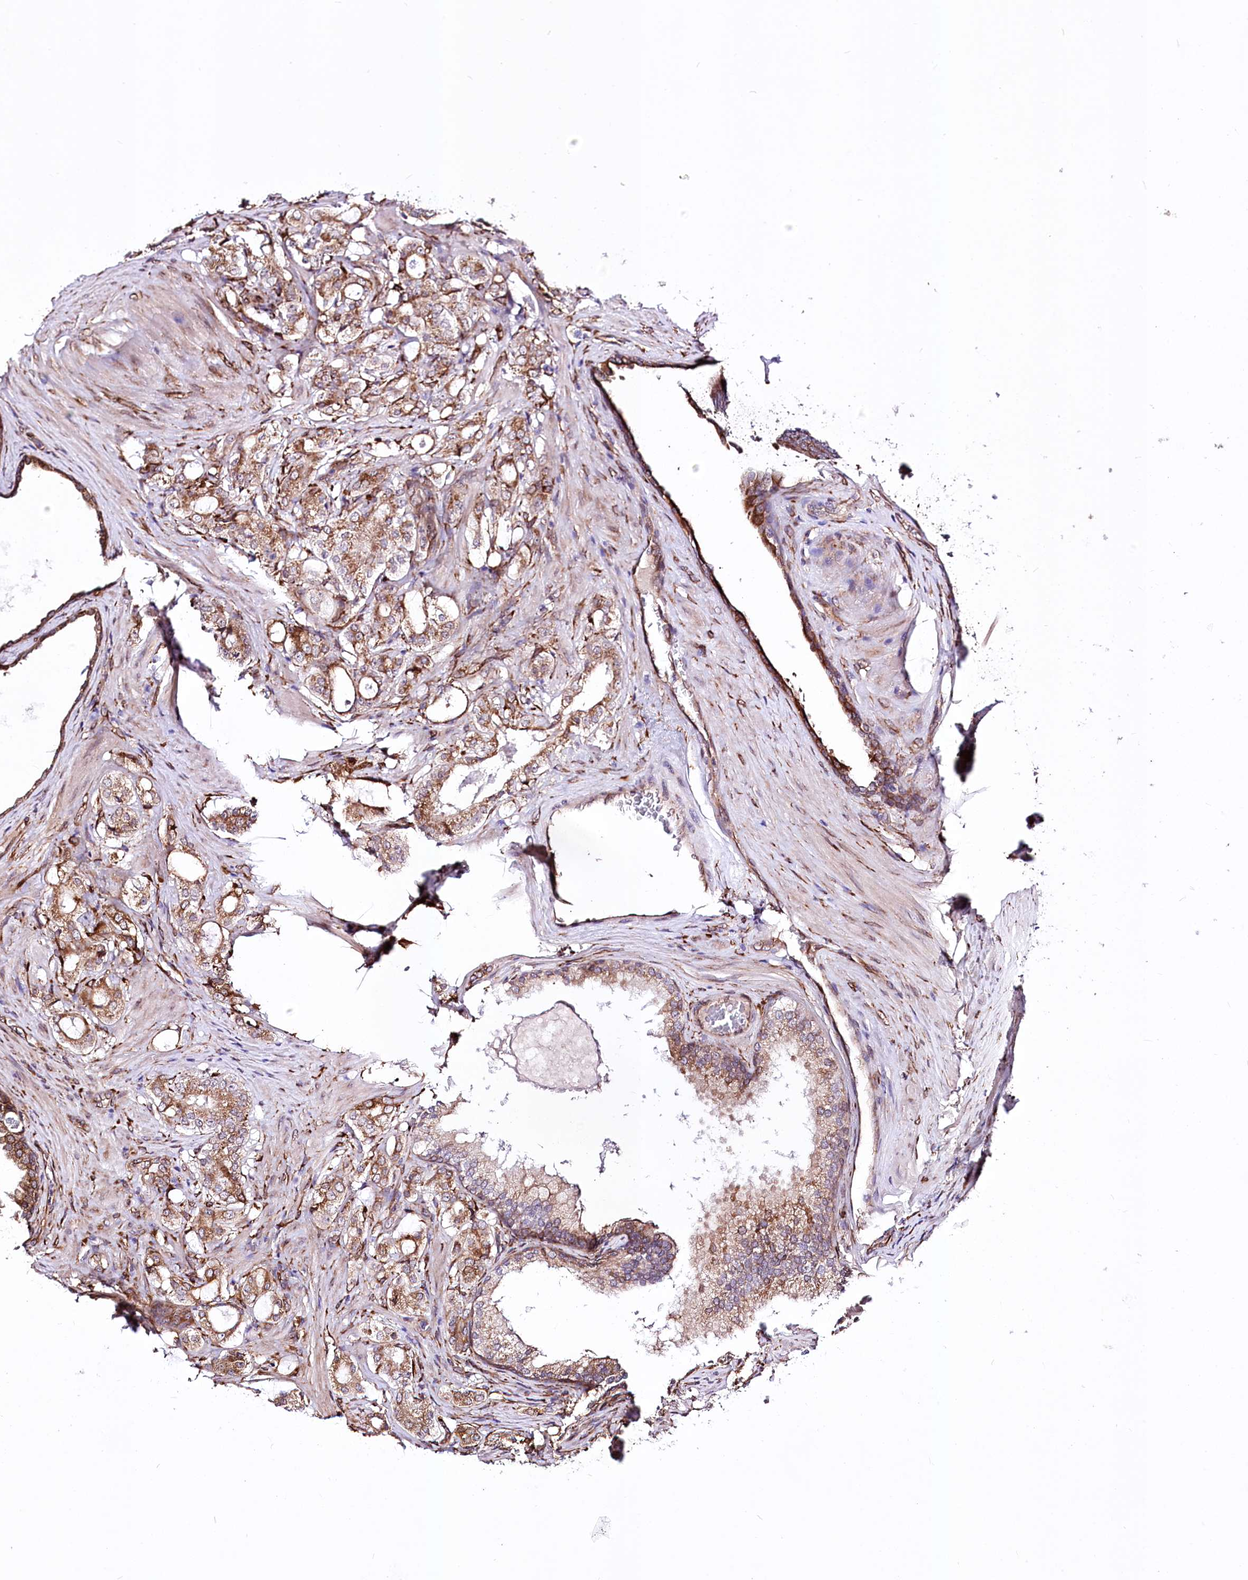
{"staining": {"intensity": "moderate", "quantity": ">75%", "location": "cytoplasmic/membranous"}, "tissue": "prostate cancer", "cell_type": "Tumor cells", "image_type": "cancer", "snomed": [{"axis": "morphology", "description": "Adenocarcinoma, High grade"}, {"axis": "topography", "description": "Prostate"}], "caption": "Moderate cytoplasmic/membranous protein positivity is seen in about >75% of tumor cells in prostate cancer.", "gene": "WWC1", "patient": {"sex": "male", "age": 63}}